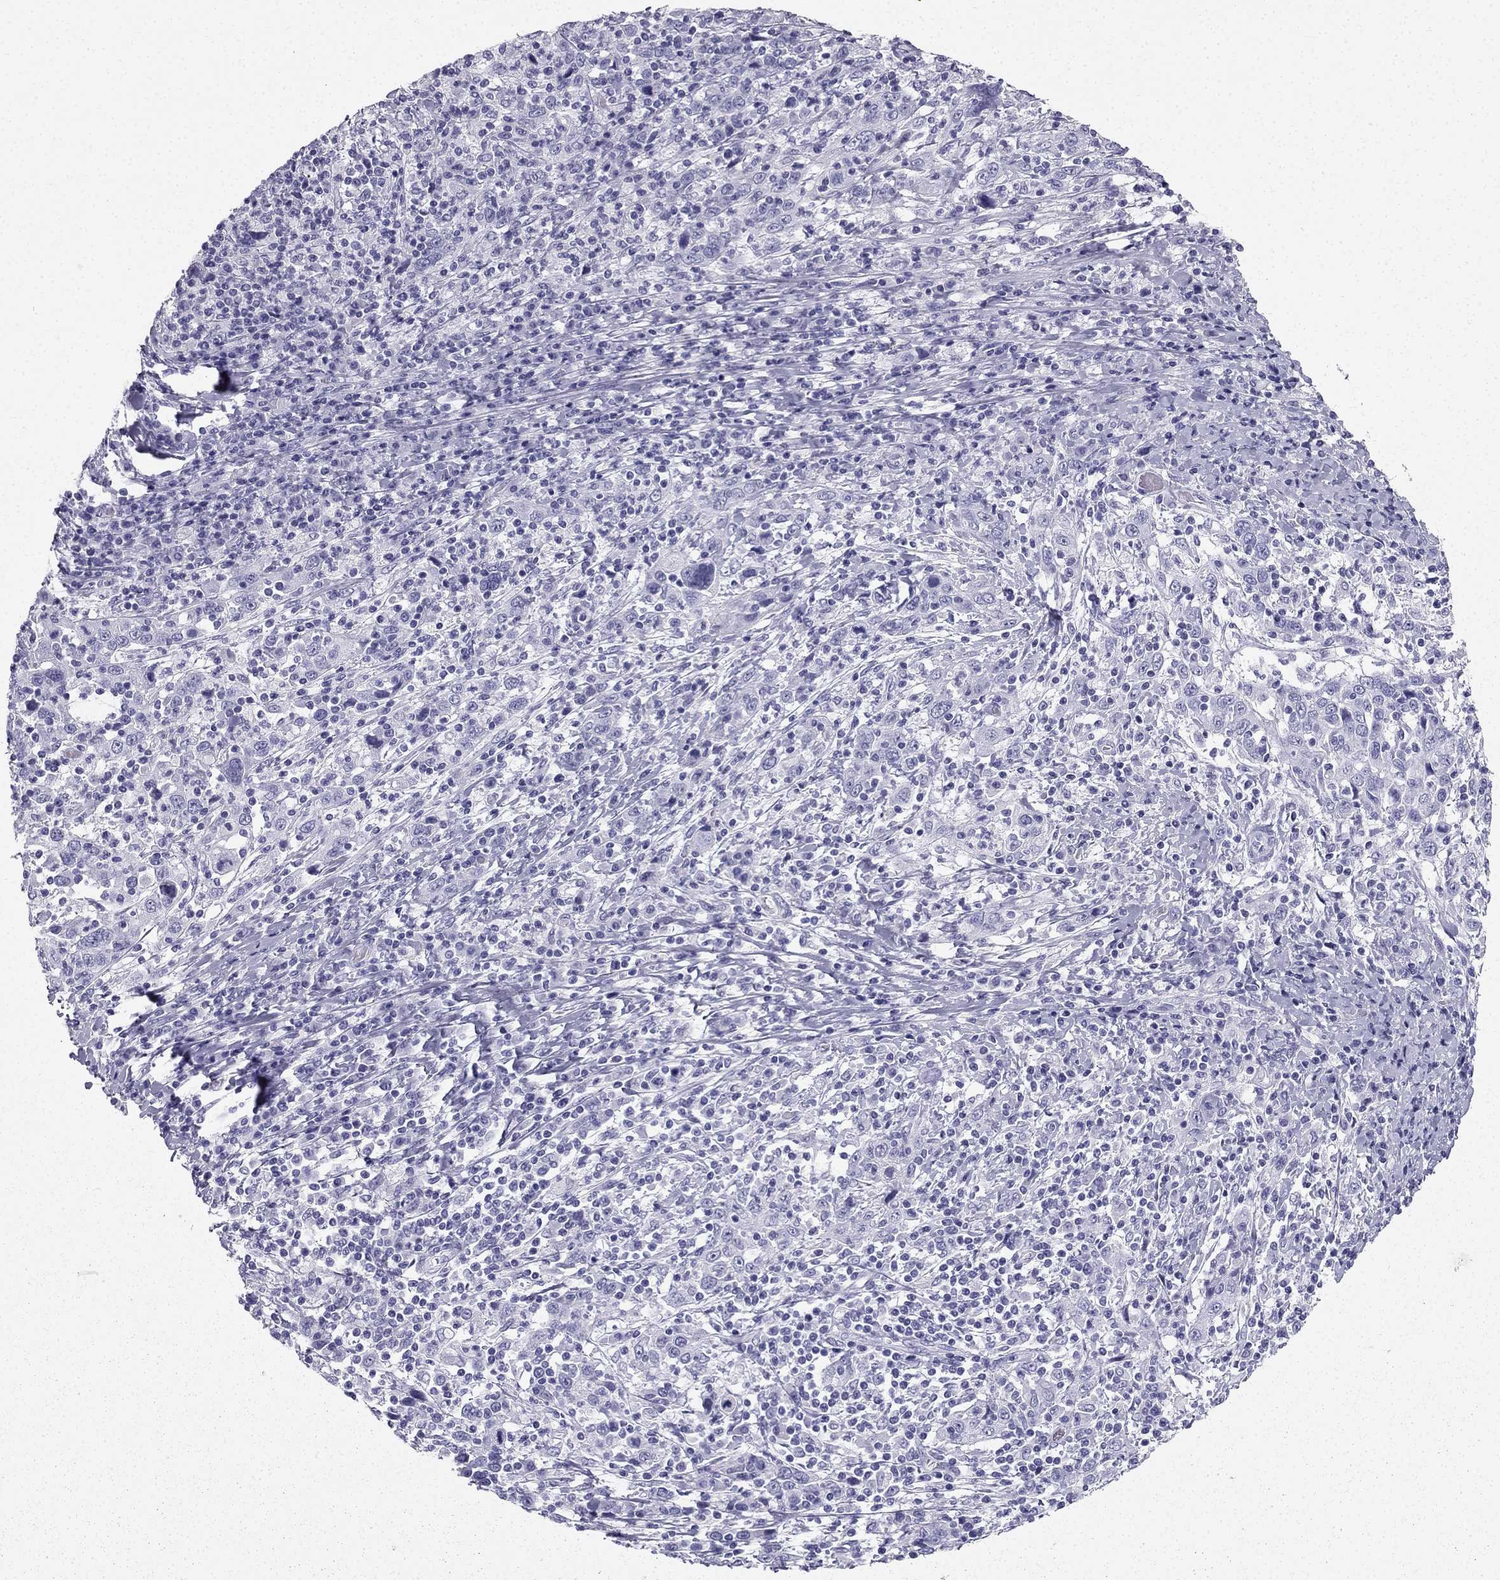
{"staining": {"intensity": "negative", "quantity": "none", "location": "none"}, "tissue": "cervical cancer", "cell_type": "Tumor cells", "image_type": "cancer", "snomed": [{"axis": "morphology", "description": "Squamous cell carcinoma, NOS"}, {"axis": "topography", "description": "Cervix"}], "caption": "A high-resolution image shows IHC staining of squamous cell carcinoma (cervical), which shows no significant expression in tumor cells. The staining is performed using DAB brown chromogen with nuclei counter-stained in using hematoxylin.", "gene": "TFF3", "patient": {"sex": "female", "age": 46}}